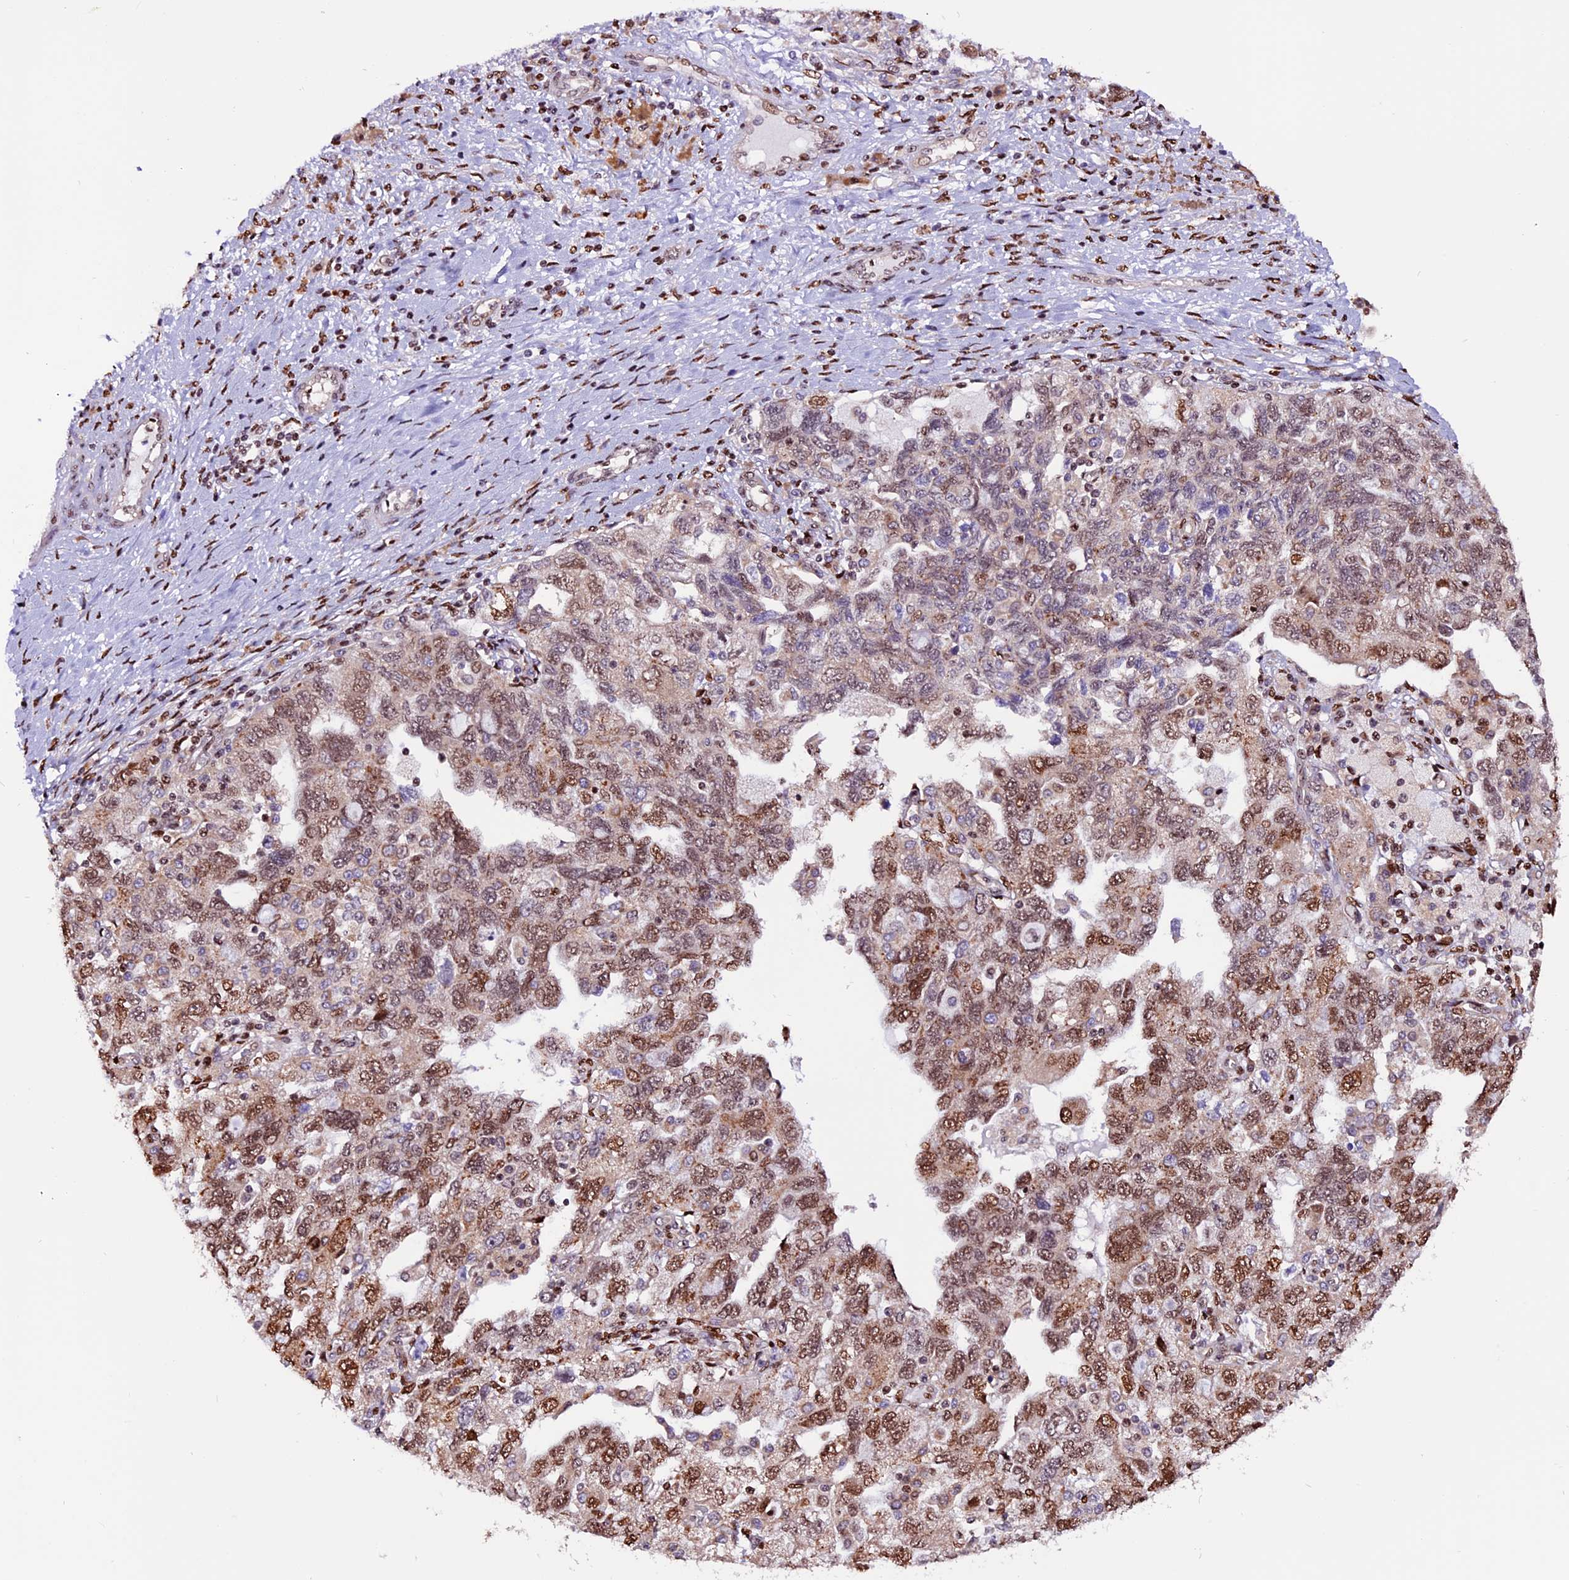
{"staining": {"intensity": "moderate", "quantity": ">75%", "location": "nuclear"}, "tissue": "ovarian cancer", "cell_type": "Tumor cells", "image_type": "cancer", "snomed": [{"axis": "morphology", "description": "Carcinoma, NOS"}, {"axis": "morphology", "description": "Cystadenocarcinoma, serous, NOS"}, {"axis": "topography", "description": "Ovary"}], "caption": "Tumor cells display moderate nuclear staining in about >75% of cells in ovarian cancer.", "gene": "RINL", "patient": {"sex": "female", "age": 69}}